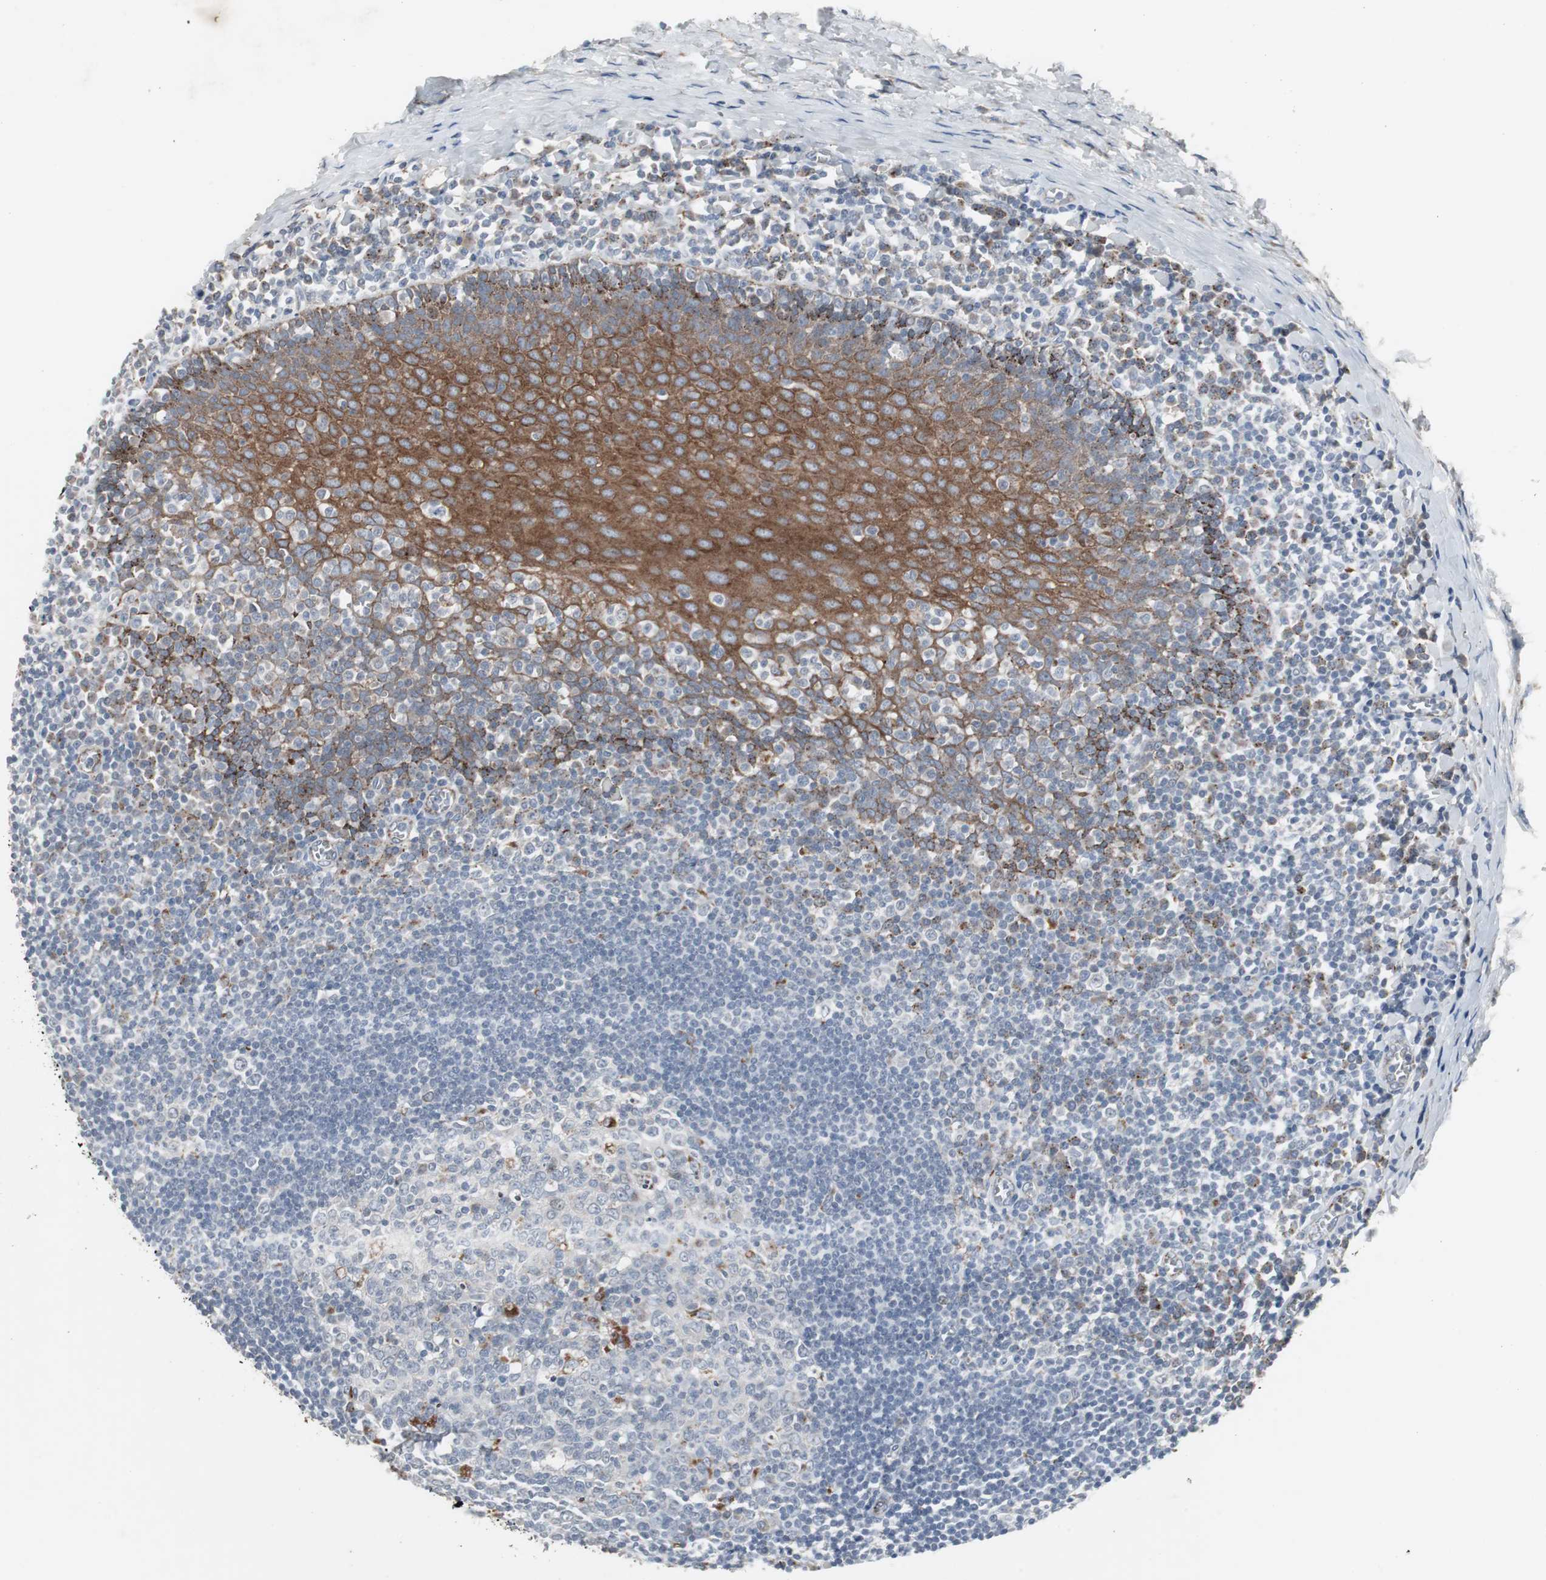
{"staining": {"intensity": "moderate", "quantity": ">75%", "location": "cytoplasmic/membranous"}, "tissue": "oral mucosa", "cell_type": "Squamous epithelial cells", "image_type": "normal", "snomed": [{"axis": "morphology", "description": "Normal tissue, NOS"}, {"axis": "topography", "description": "Oral tissue"}], "caption": "A high-resolution micrograph shows immunohistochemistry (IHC) staining of unremarkable oral mucosa, which exhibits moderate cytoplasmic/membranous staining in approximately >75% of squamous epithelial cells.", "gene": "GBA1", "patient": {"sex": "male", "age": 20}}